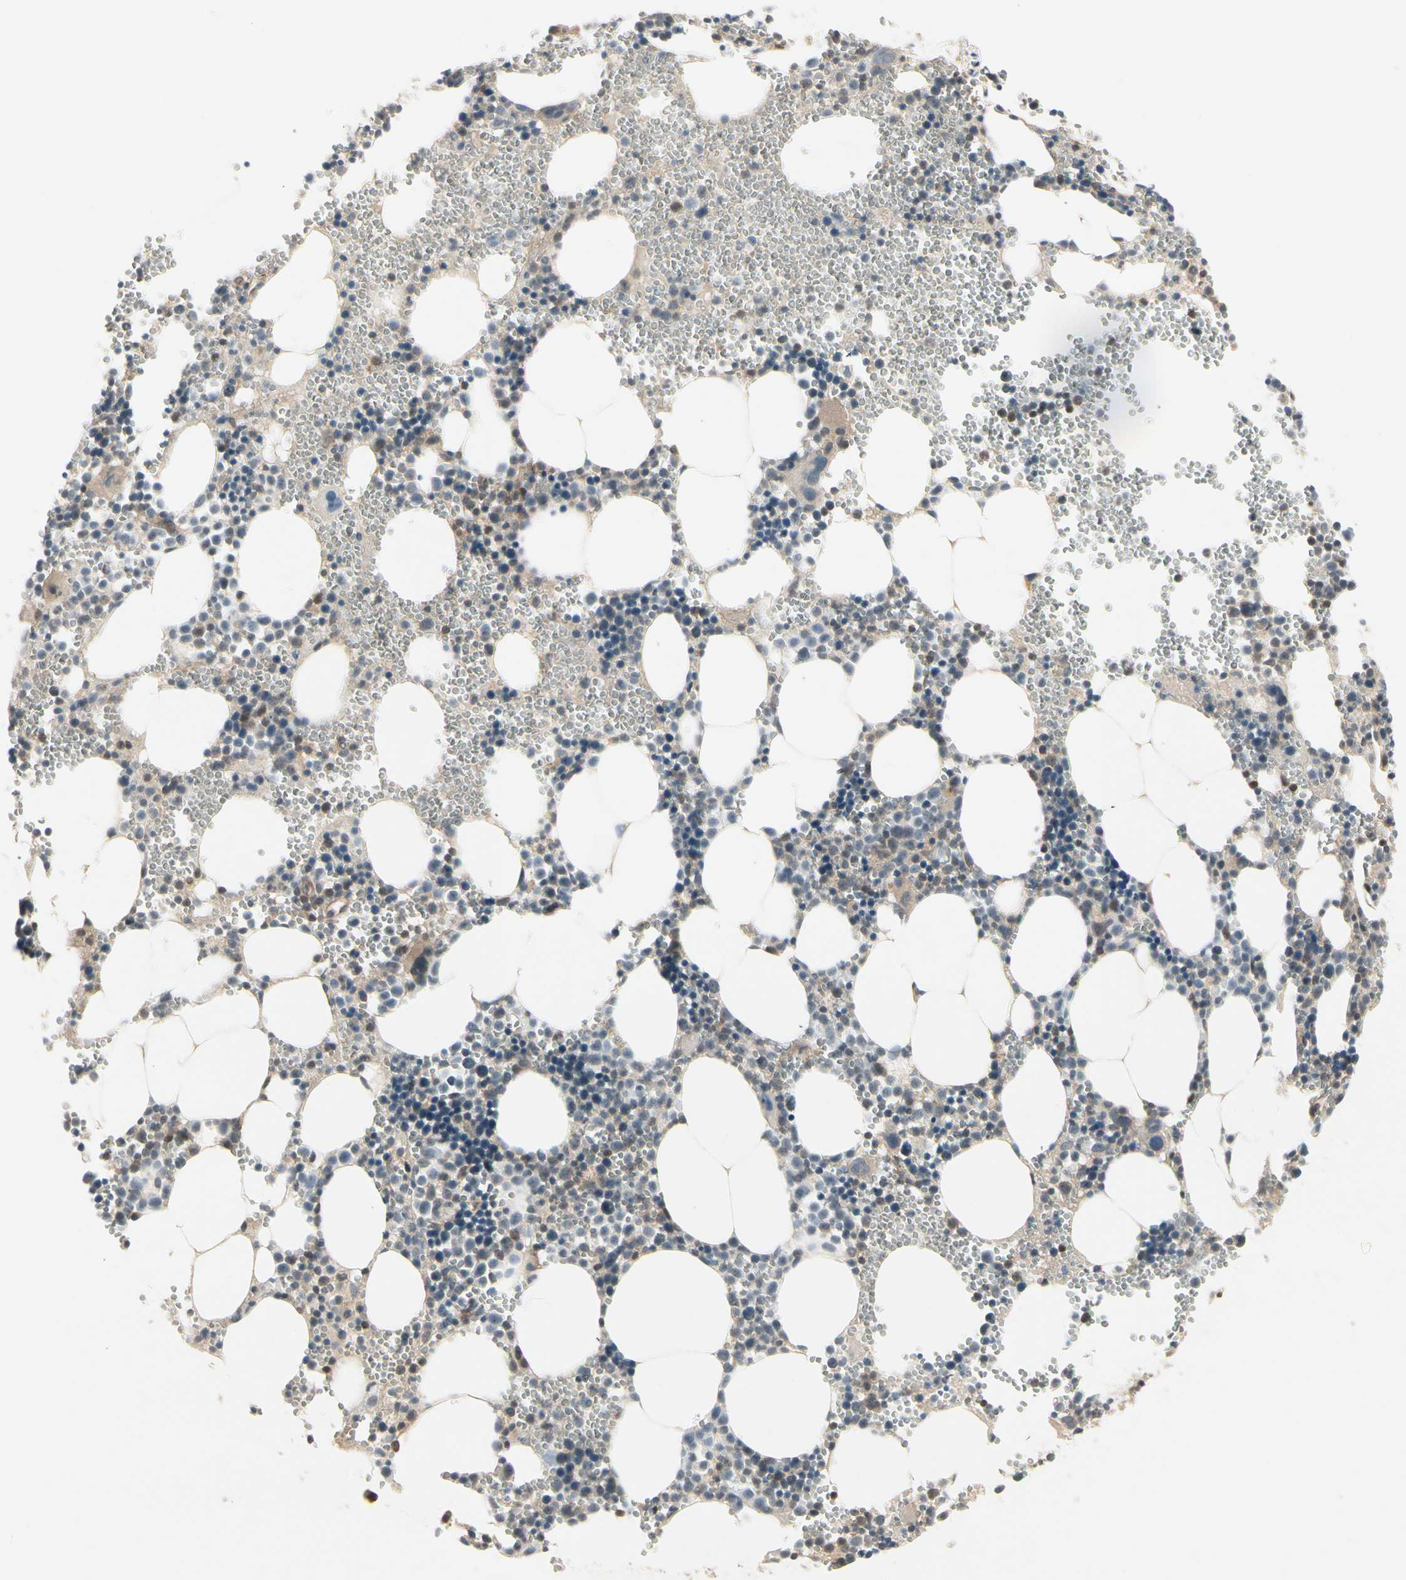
{"staining": {"intensity": "weak", "quantity": ">75%", "location": "cytoplasmic/membranous"}, "tissue": "bone marrow", "cell_type": "Hematopoietic cells", "image_type": "normal", "snomed": [{"axis": "morphology", "description": "Normal tissue, NOS"}, {"axis": "morphology", "description": "Inflammation, NOS"}, {"axis": "topography", "description": "Bone marrow"}], "caption": "Weak cytoplasmic/membranous staining for a protein is seen in about >75% of hematopoietic cells of unremarkable bone marrow using immunohistochemistry.", "gene": "OXSR1", "patient": {"sex": "male", "age": 42}}